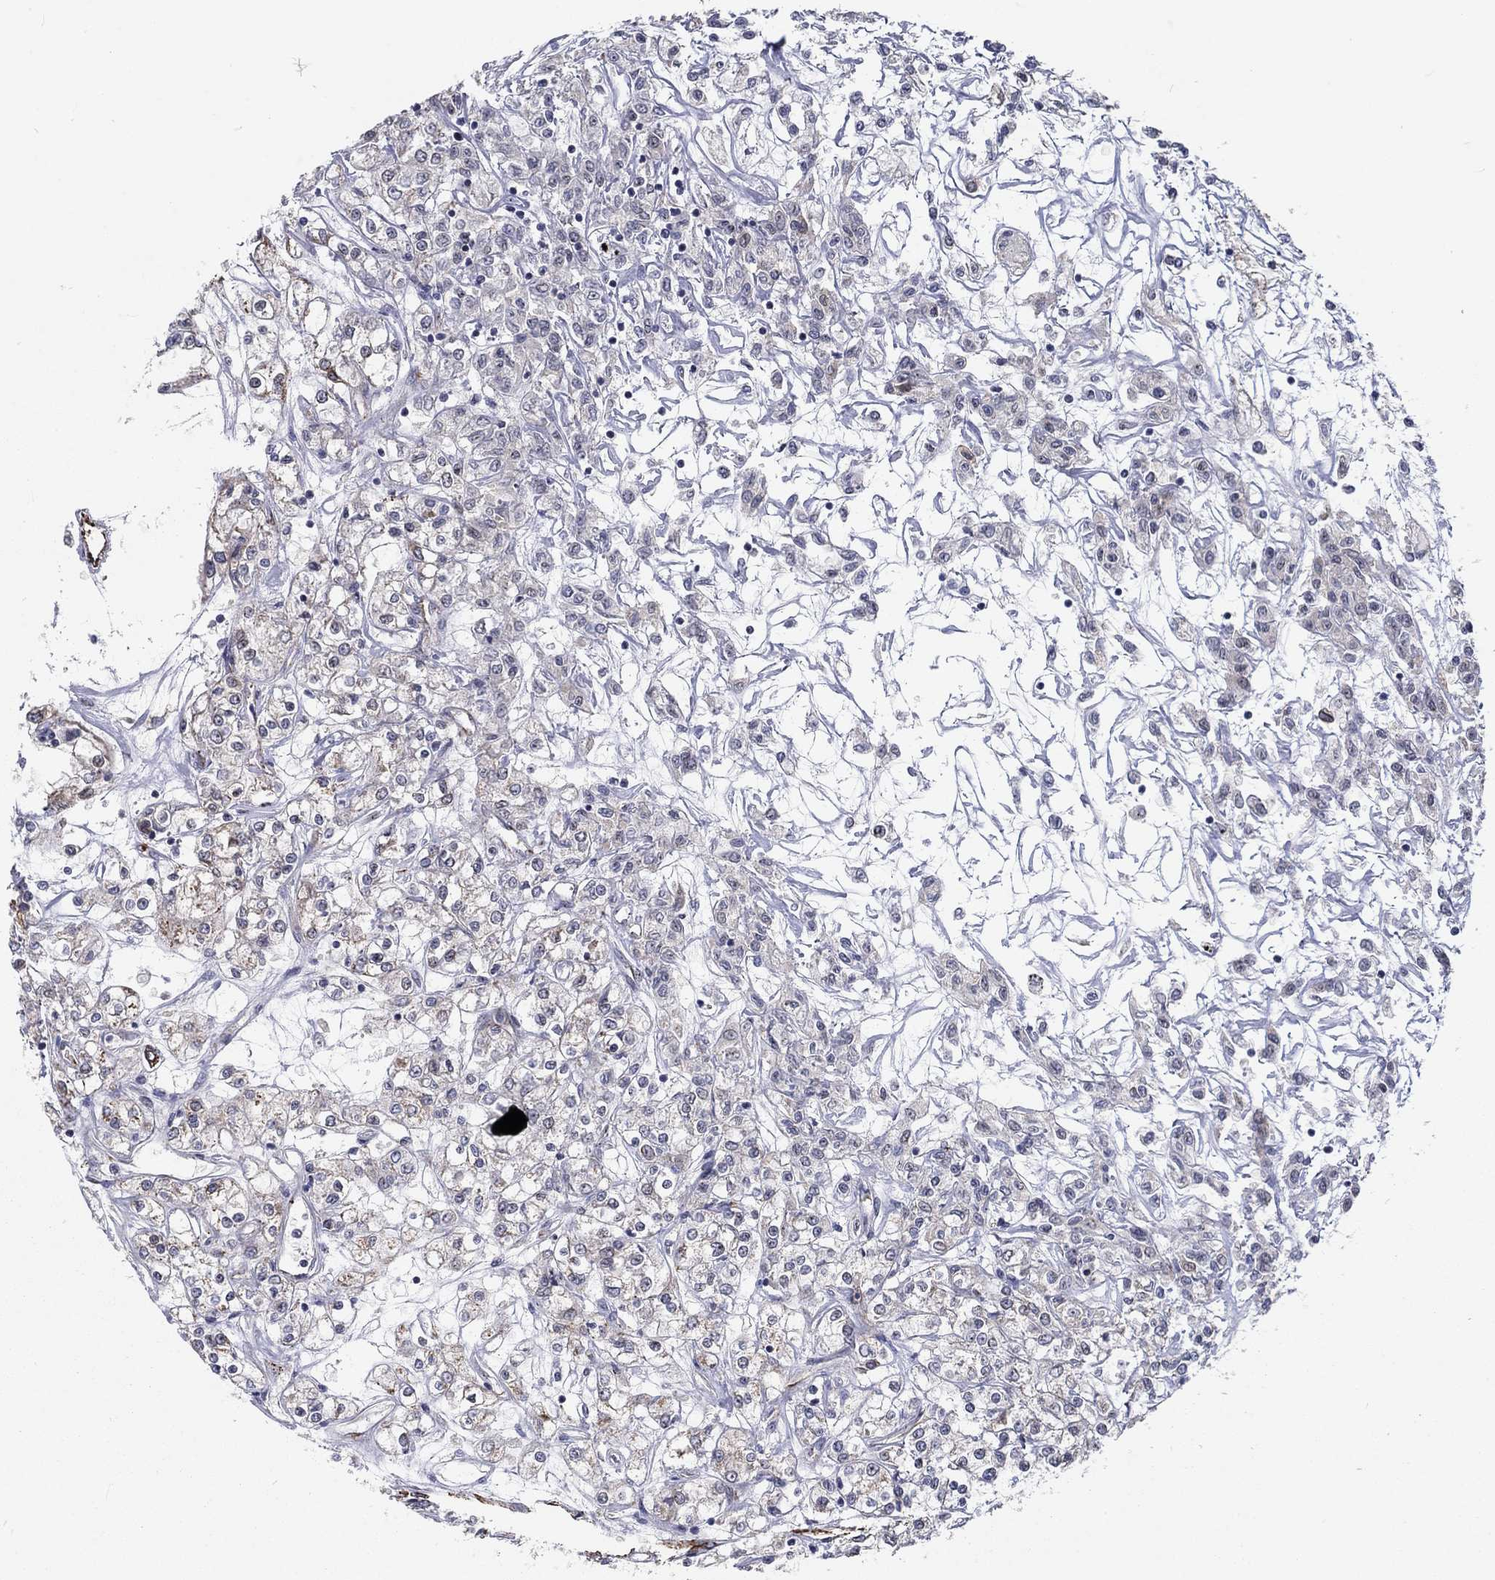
{"staining": {"intensity": "negative", "quantity": "none", "location": "none"}, "tissue": "renal cancer", "cell_type": "Tumor cells", "image_type": "cancer", "snomed": [{"axis": "morphology", "description": "Adenocarcinoma, NOS"}, {"axis": "topography", "description": "Kidney"}], "caption": "Human adenocarcinoma (renal) stained for a protein using IHC demonstrates no positivity in tumor cells.", "gene": "ZBED1", "patient": {"sex": "female", "age": 59}}